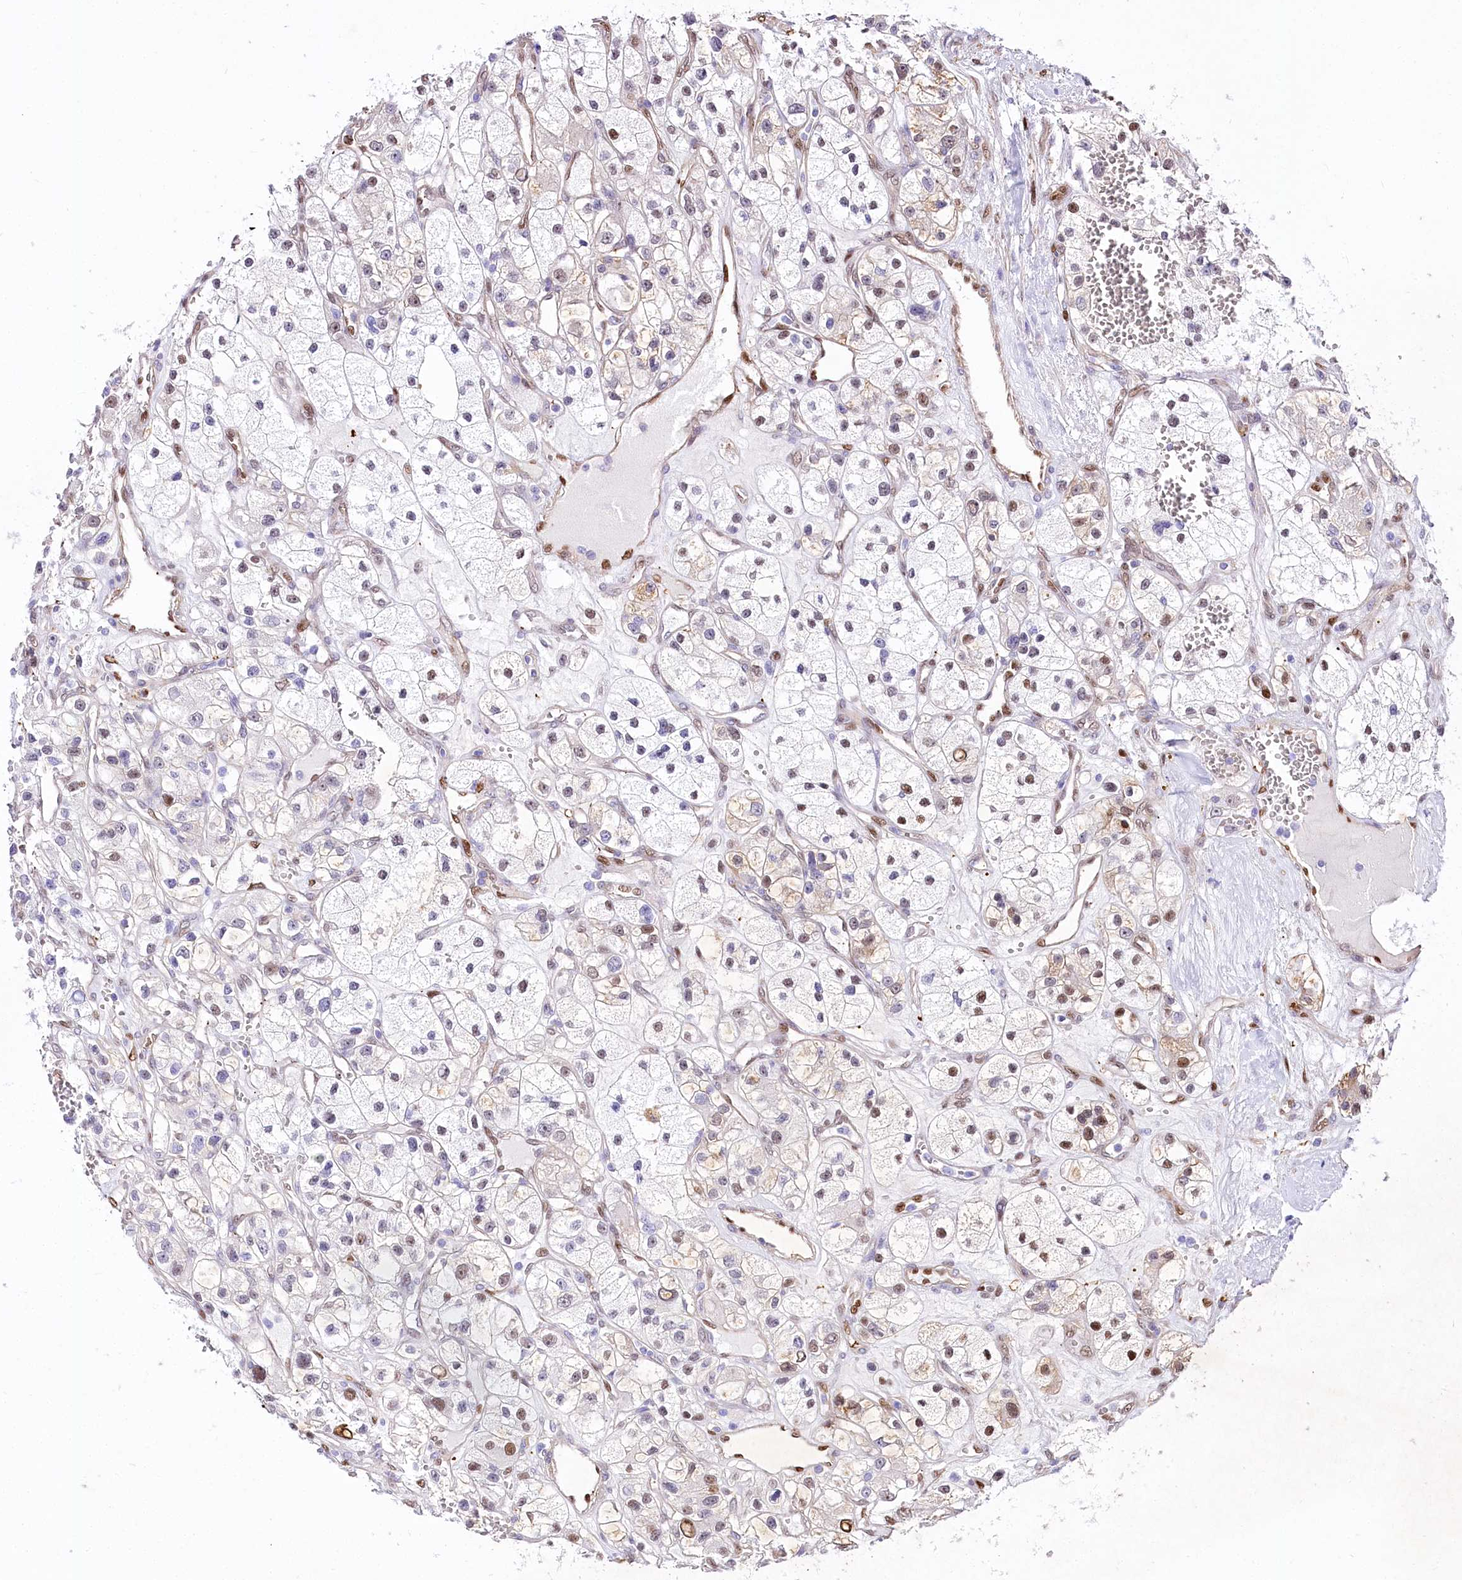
{"staining": {"intensity": "moderate", "quantity": "<25%", "location": "nuclear"}, "tissue": "renal cancer", "cell_type": "Tumor cells", "image_type": "cancer", "snomed": [{"axis": "morphology", "description": "Adenocarcinoma, NOS"}, {"axis": "topography", "description": "Kidney"}], "caption": "Moderate nuclear expression is present in about <25% of tumor cells in renal cancer.", "gene": "PTMS", "patient": {"sex": "female", "age": 57}}